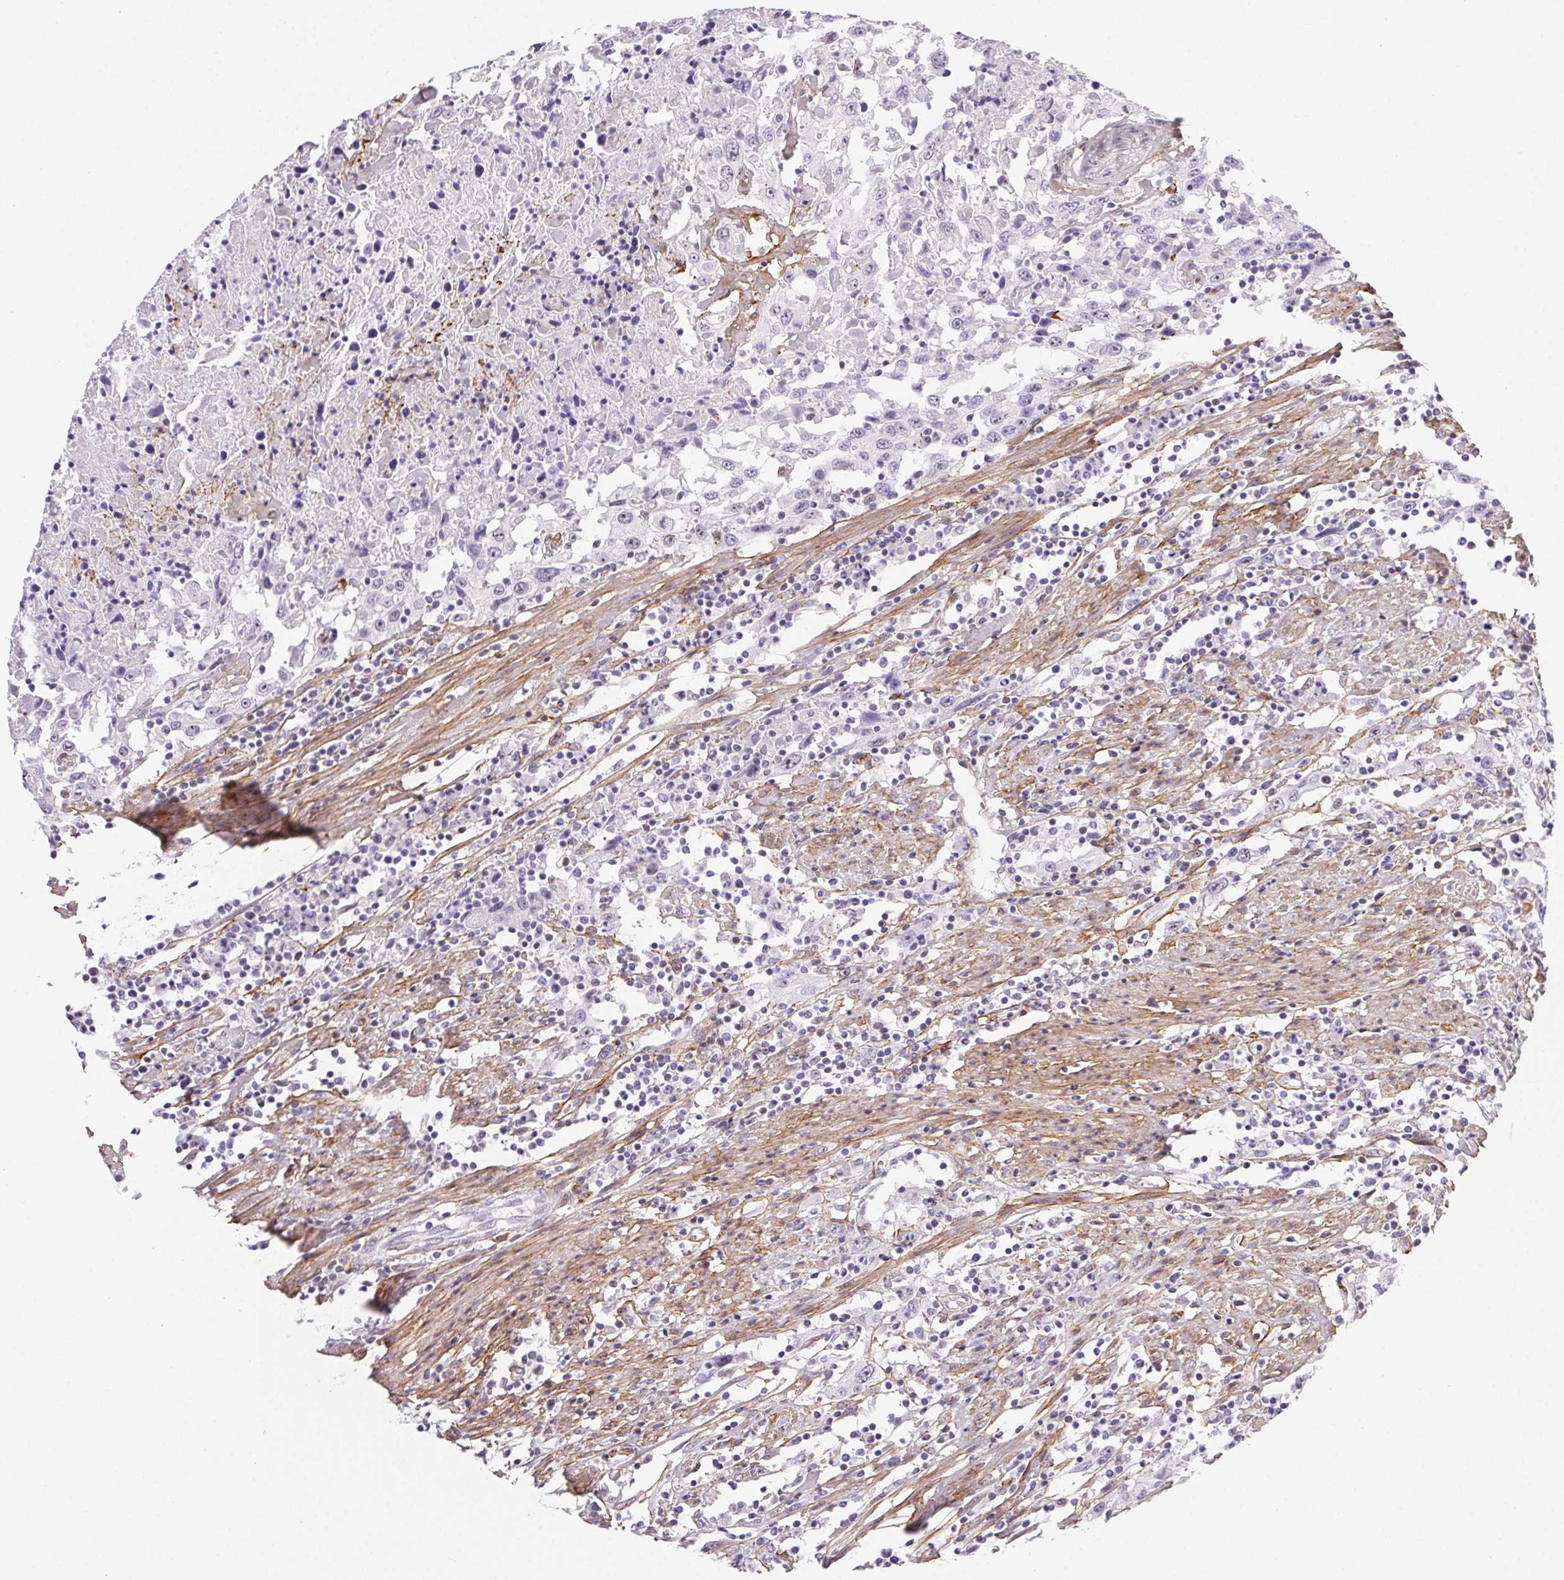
{"staining": {"intensity": "negative", "quantity": "none", "location": "none"}, "tissue": "urothelial cancer", "cell_type": "Tumor cells", "image_type": "cancer", "snomed": [{"axis": "morphology", "description": "Urothelial carcinoma, High grade"}, {"axis": "topography", "description": "Urinary bladder"}], "caption": "Tumor cells show no significant protein positivity in high-grade urothelial carcinoma.", "gene": "PDZD2", "patient": {"sex": "male", "age": 61}}